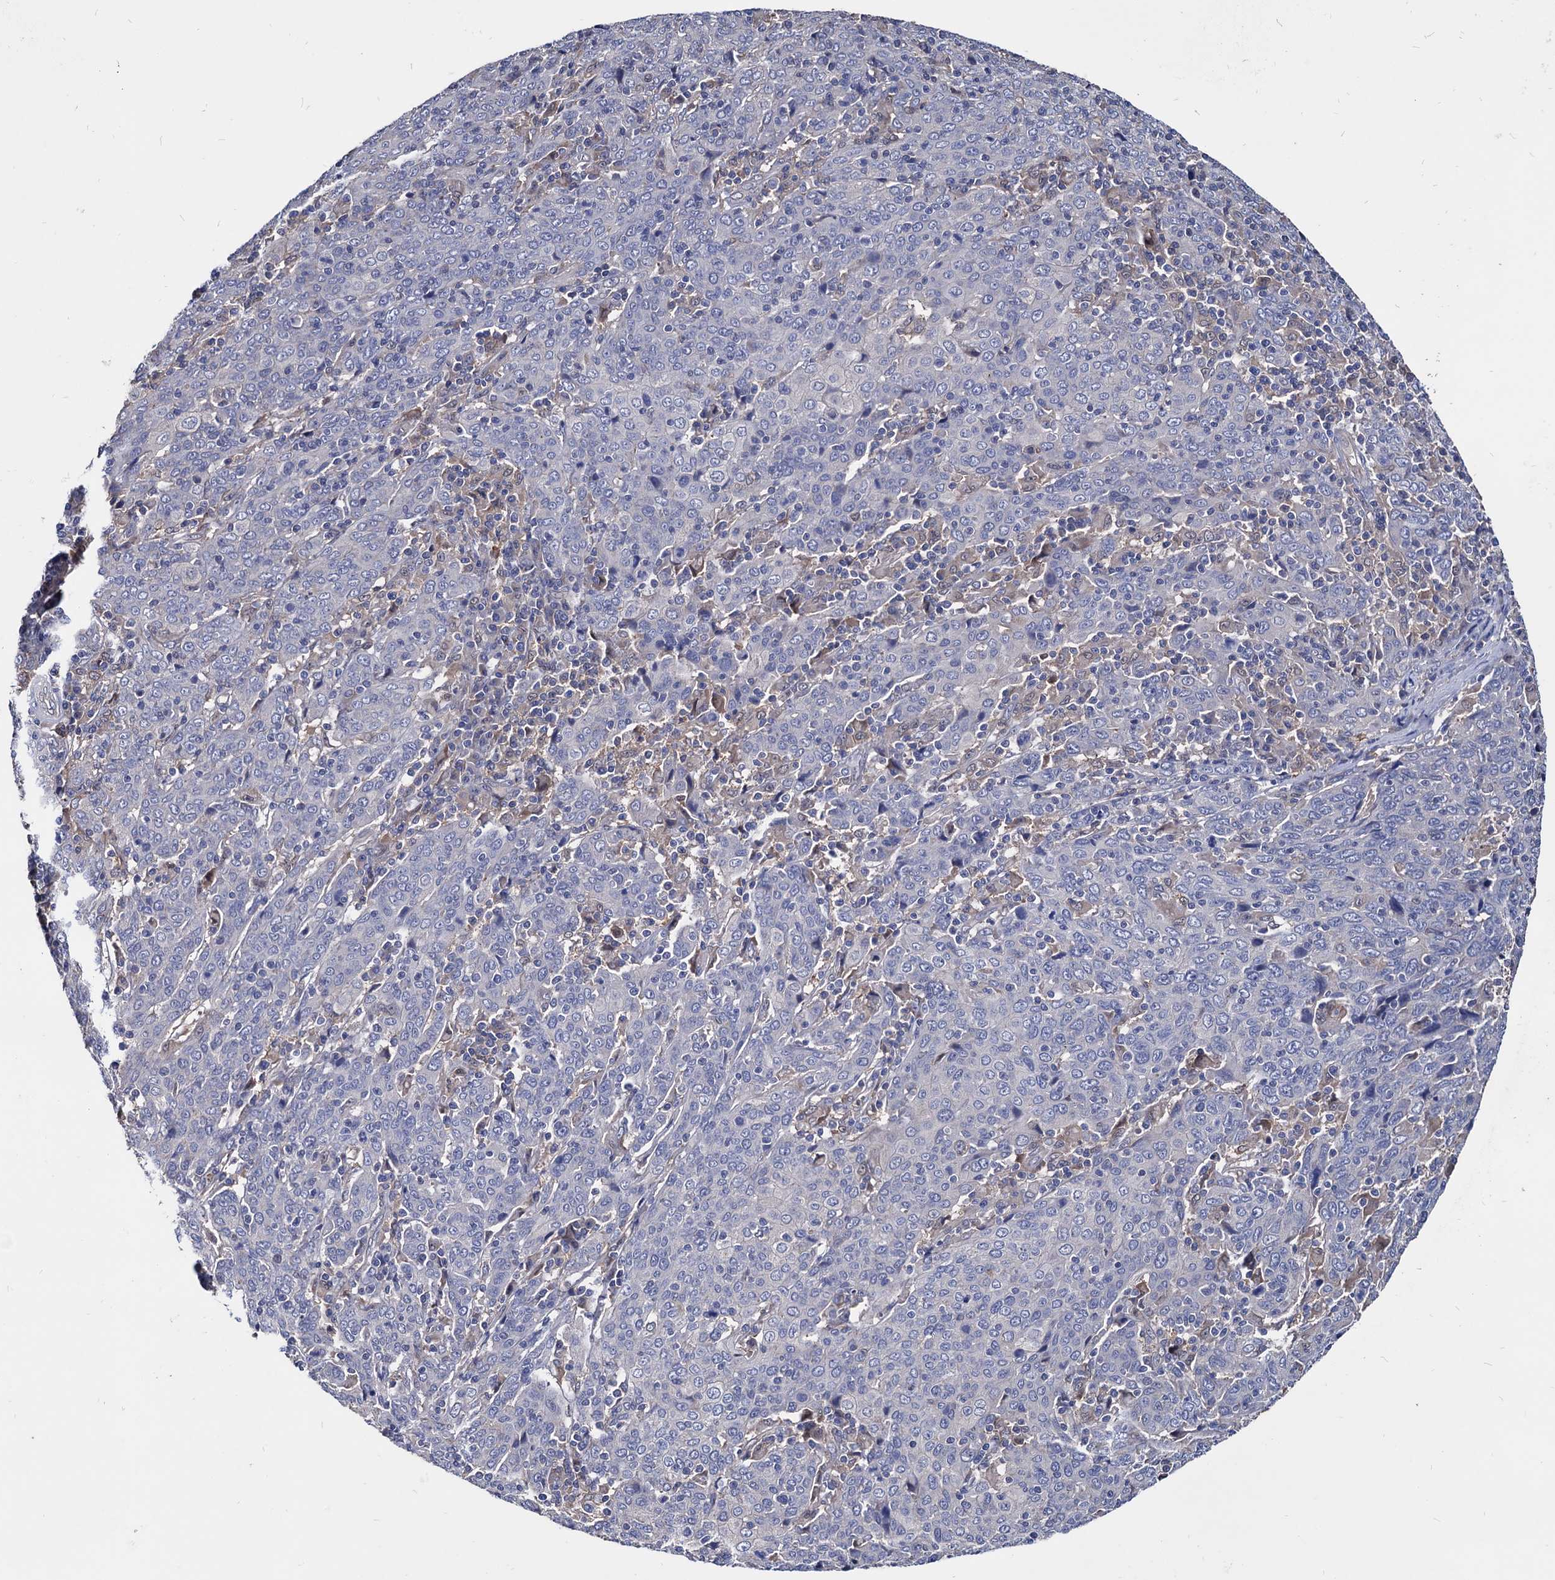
{"staining": {"intensity": "negative", "quantity": "none", "location": "none"}, "tissue": "cervical cancer", "cell_type": "Tumor cells", "image_type": "cancer", "snomed": [{"axis": "morphology", "description": "Squamous cell carcinoma, NOS"}, {"axis": "topography", "description": "Cervix"}], "caption": "A high-resolution image shows immunohistochemistry (IHC) staining of squamous cell carcinoma (cervical), which shows no significant staining in tumor cells.", "gene": "CPPED1", "patient": {"sex": "female", "age": 67}}